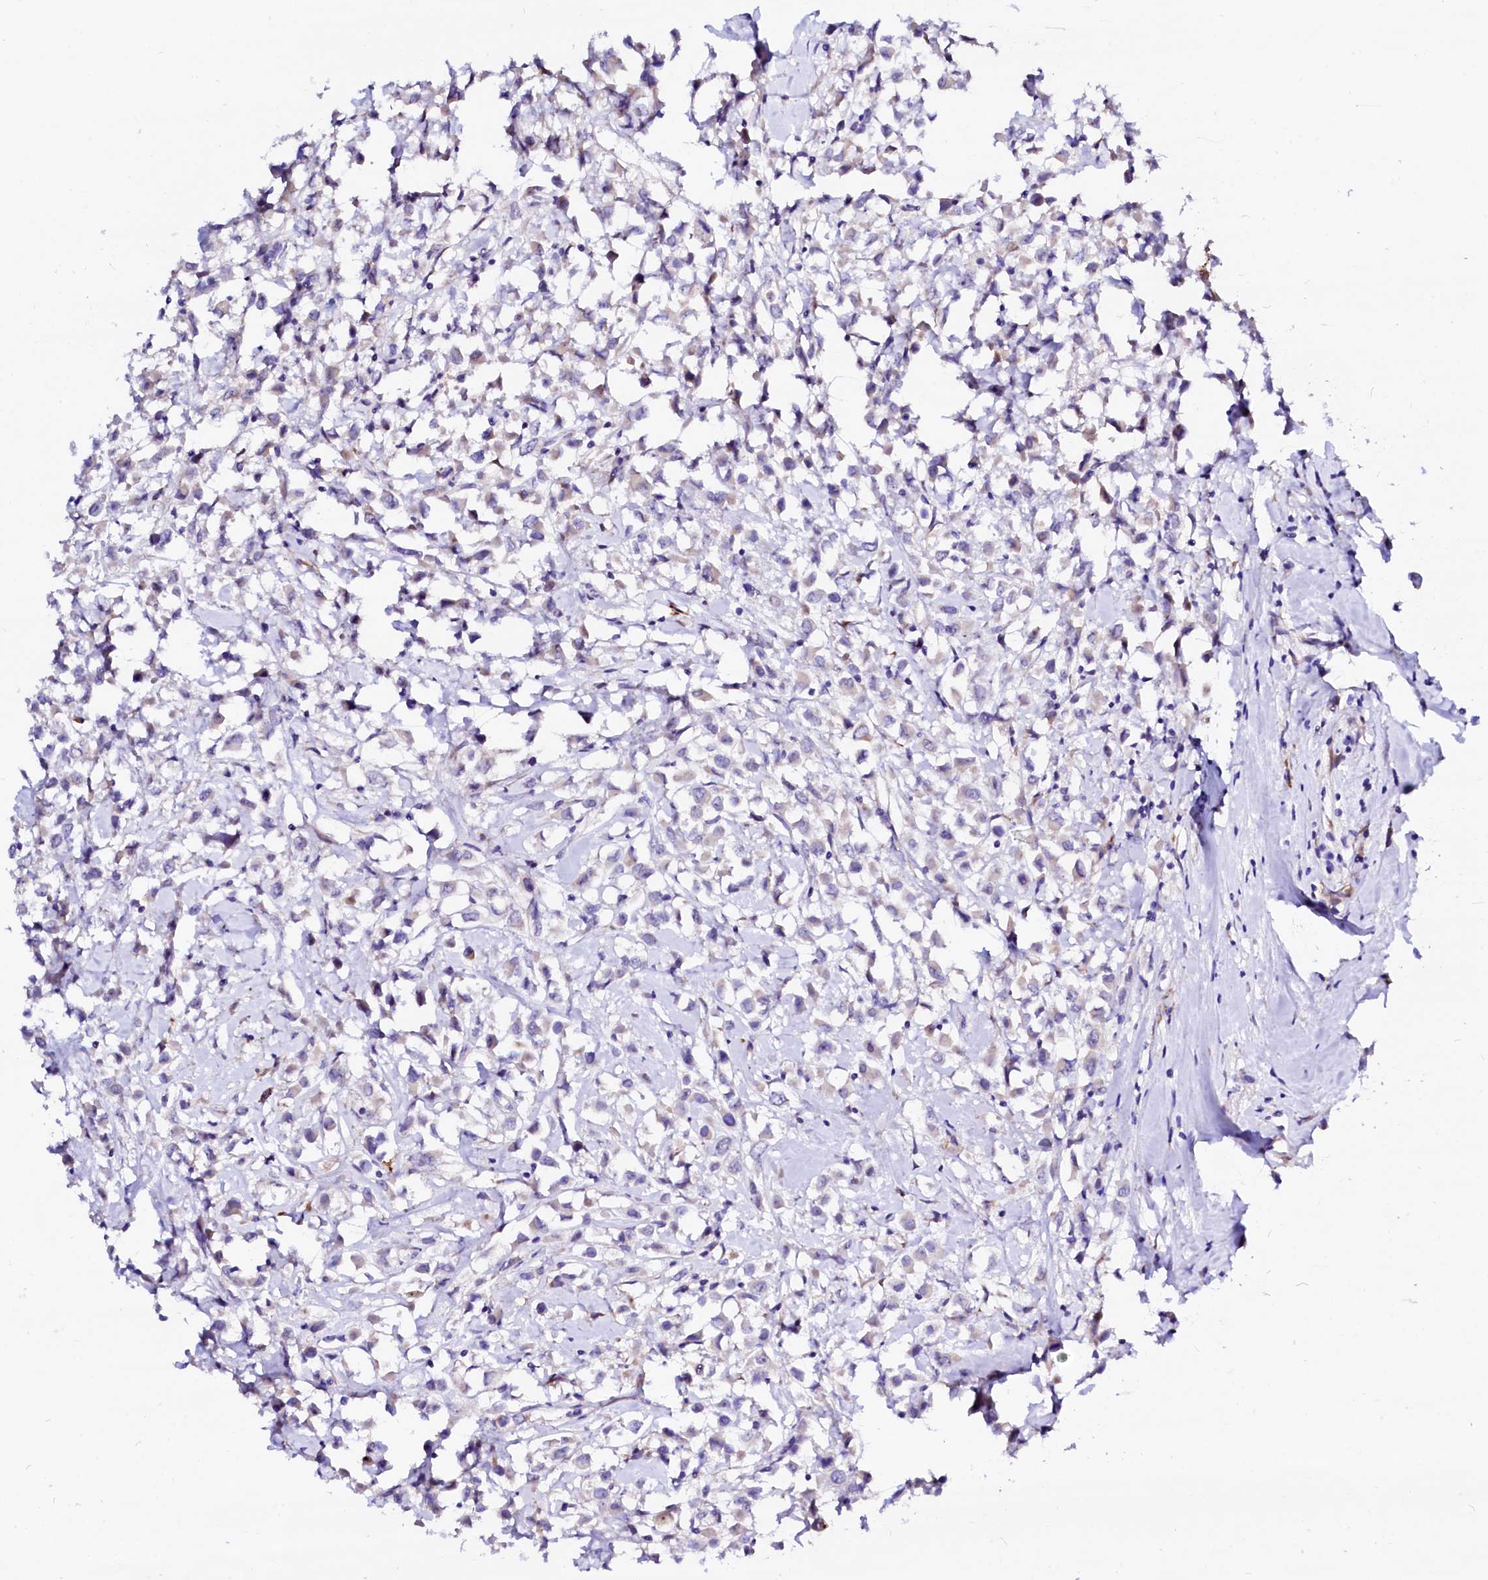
{"staining": {"intensity": "negative", "quantity": "none", "location": "none"}, "tissue": "breast cancer", "cell_type": "Tumor cells", "image_type": "cancer", "snomed": [{"axis": "morphology", "description": "Duct carcinoma"}, {"axis": "topography", "description": "Breast"}], "caption": "IHC histopathology image of human breast cancer stained for a protein (brown), which displays no staining in tumor cells.", "gene": "BTBD16", "patient": {"sex": "female", "age": 87}}